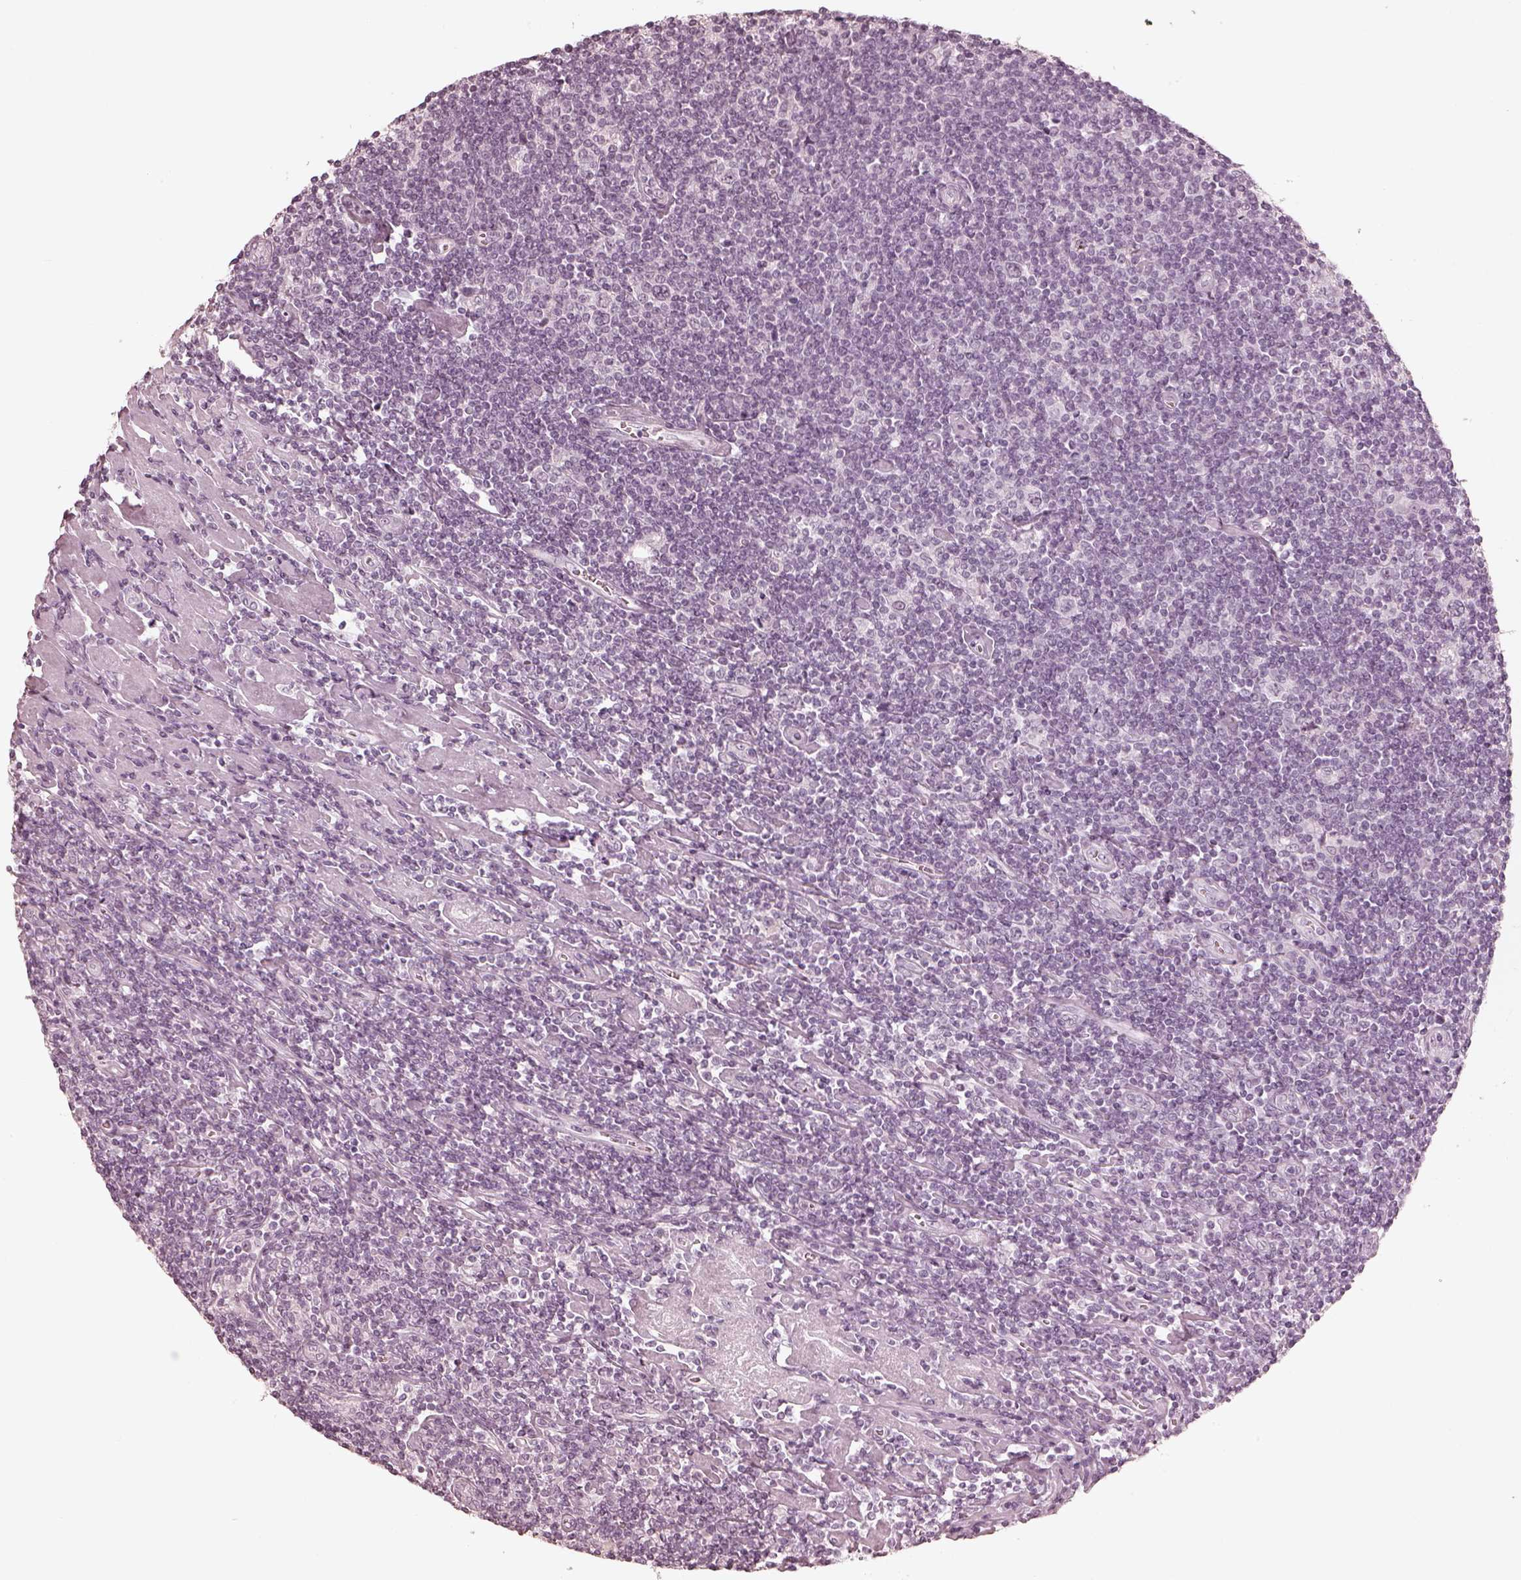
{"staining": {"intensity": "negative", "quantity": "none", "location": "none"}, "tissue": "lymphoma", "cell_type": "Tumor cells", "image_type": "cancer", "snomed": [{"axis": "morphology", "description": "Hodgkin's disease, NOS"}, {"axis": "topography", "description": "Lymph node"}], "caption": "A micrograph of human lymphoma is negative for staining in tumor cells.", "gene": "CALR3", "patient": {"sex": "male", "age": 40}}